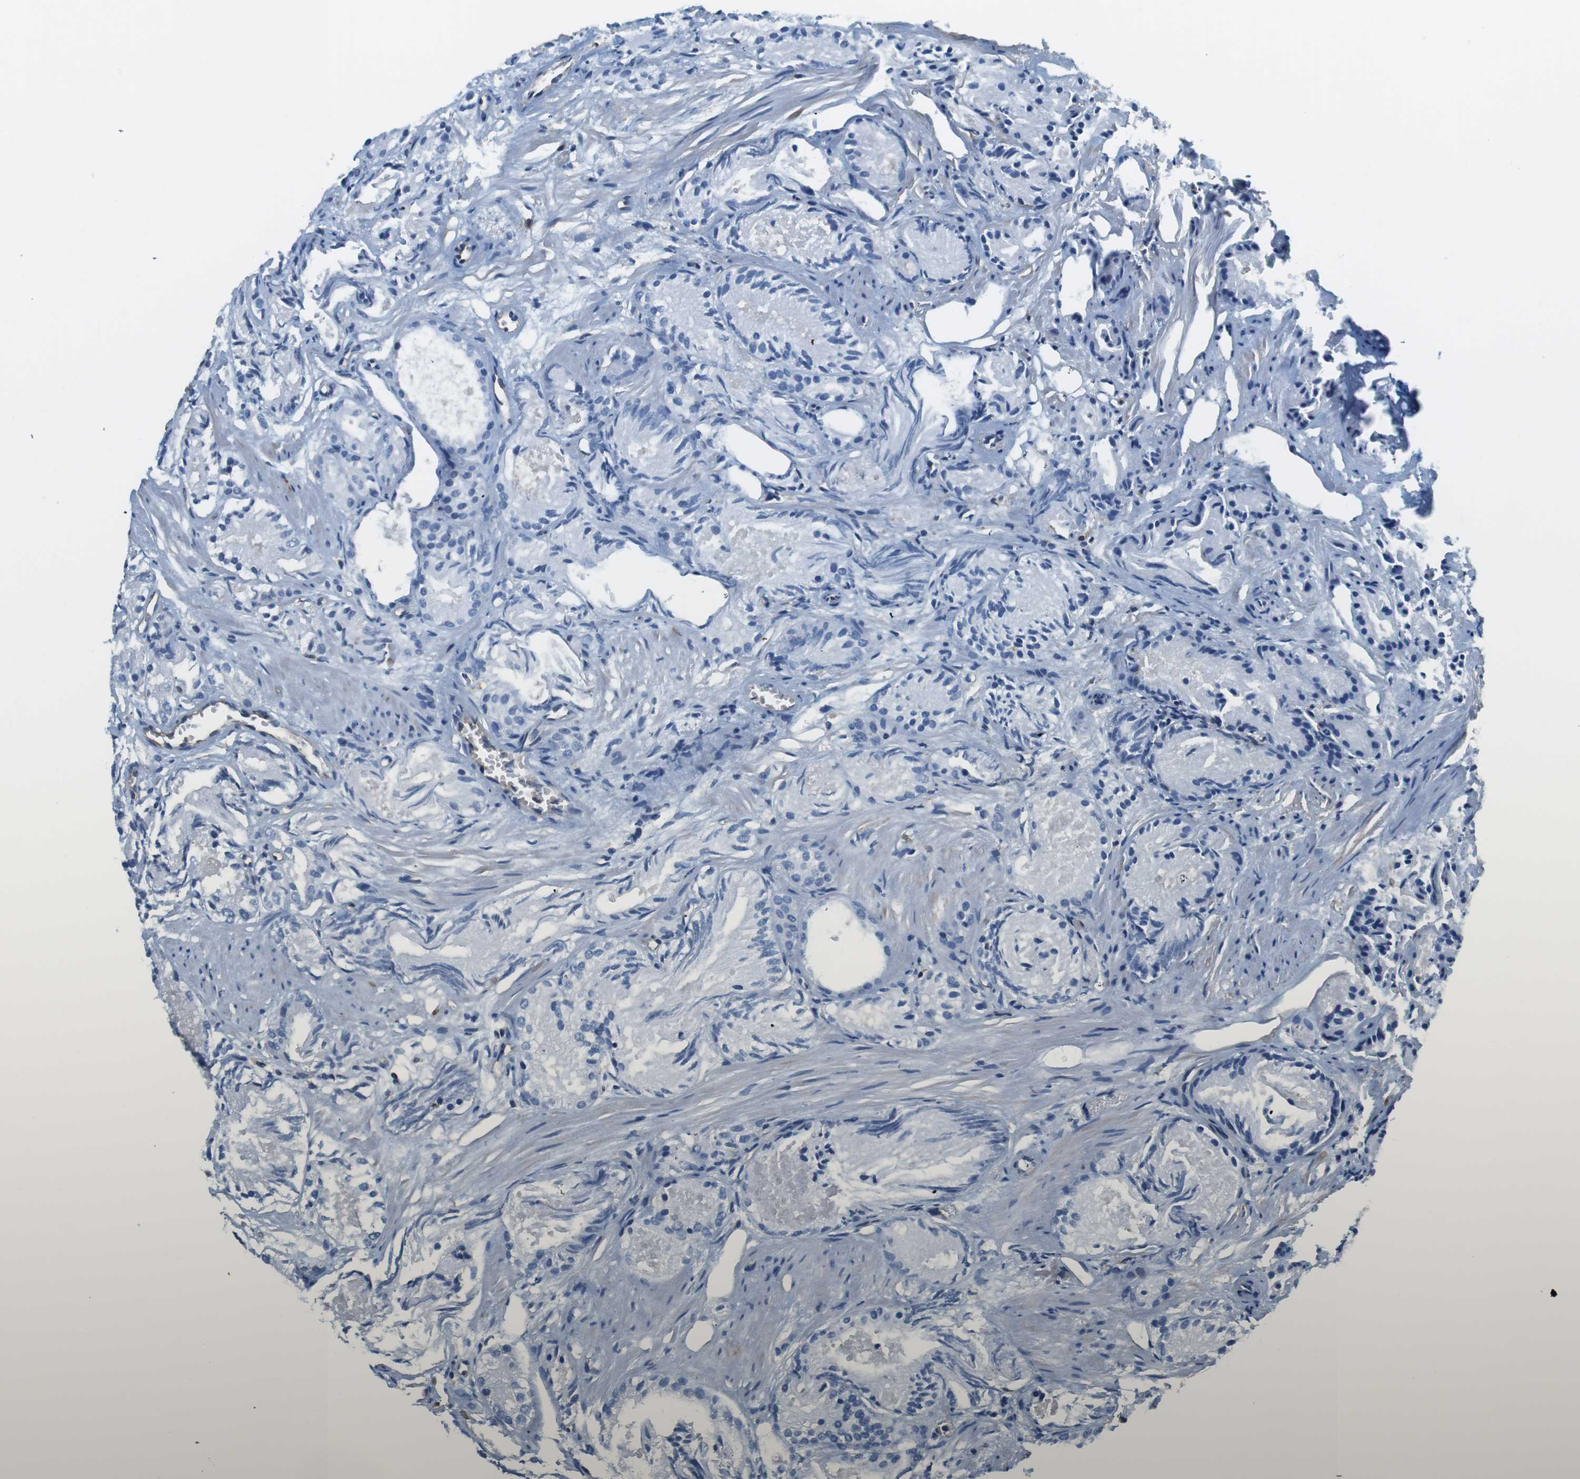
{"staining": {"intensity": "negative", "quantity": "none", "location": "none"}, "tissue": "prostate cancer", "cell_type": "Tumor cells", "image_type": "cancer", "snomed": [{"axis": "morphology", "description": "Adenocarcinoma, Low grade"}, {"axis": "topography", "description": "Prostate"}], "caption": "High magnification brightfield microscopy of low-grade adenocarcinoma (prostate) stained with DAB (brown) and counterstained with hematoxylin (blue): tumor cells show no significant positivity. The staining is performed using DAB brown chromogen with nuclei counter-stained in using hematoxylin.", "gene": "FCAR", "patient": {"sex": "male", "age": 72}}